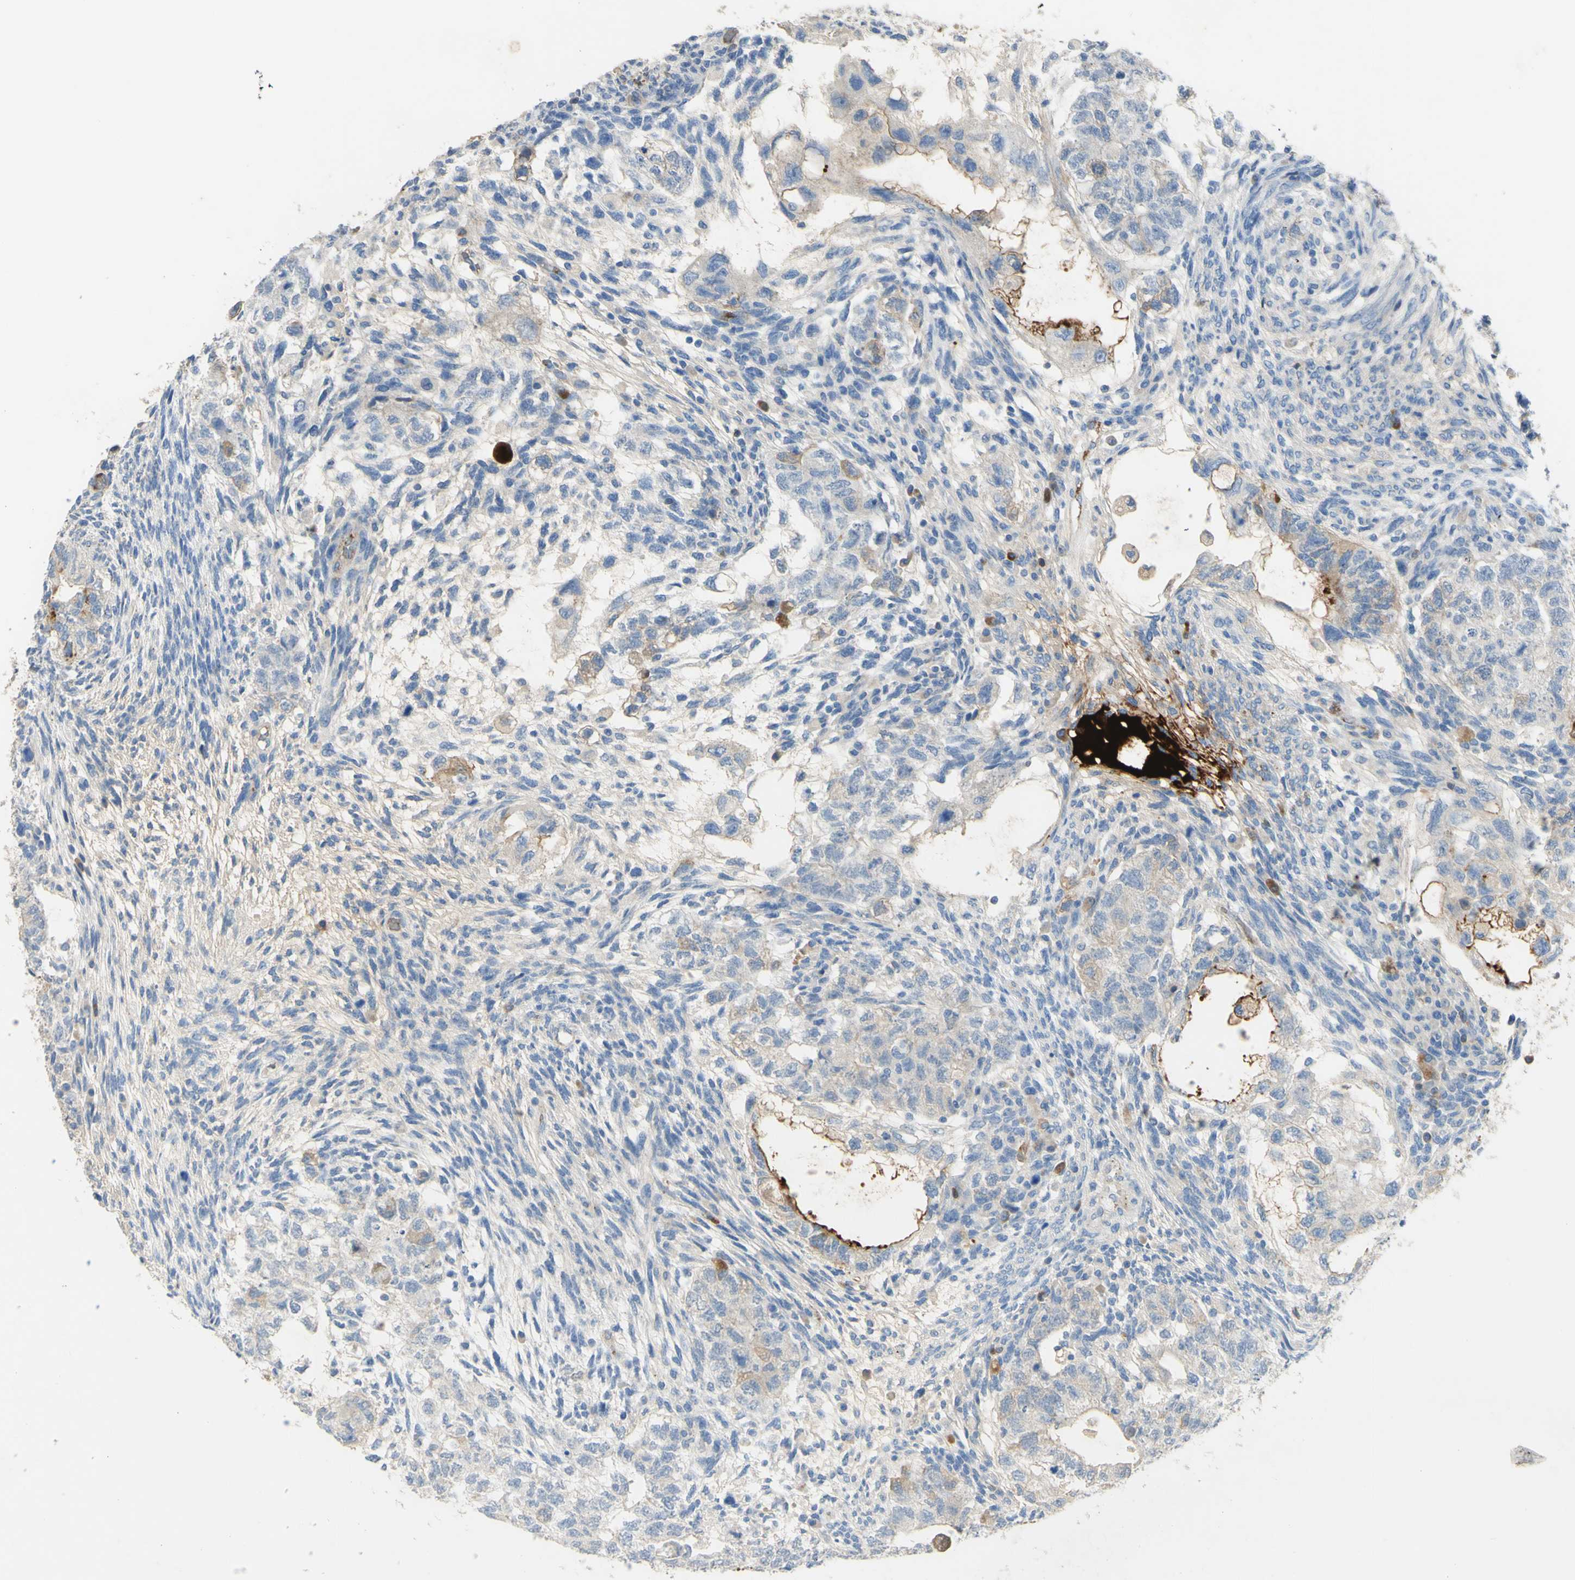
{"staining": {"intensity": "moderate", "quantity": "<25%", "location": "cytoplasmic/membranous"}, "tissue": "testis cancer", "cell_type": "Tumor cells", "image_type": "cancer", "snomed": [{"axis": "morphology", "description": "Normal tissue, NOS"}, {"axis": "morphology", "description": "Carcinoma, Embryonal, NOS"}, {"axis": "topography", "description": "Testis"}], "caption": "Testis cancer tissue reveals moderate cytoplasmic/membranous expression in approximately <25% of tumor cells, visualized by immunohistochemistry.", "gene": "GAN", "patient": {"sex": "male", "age": 36}}